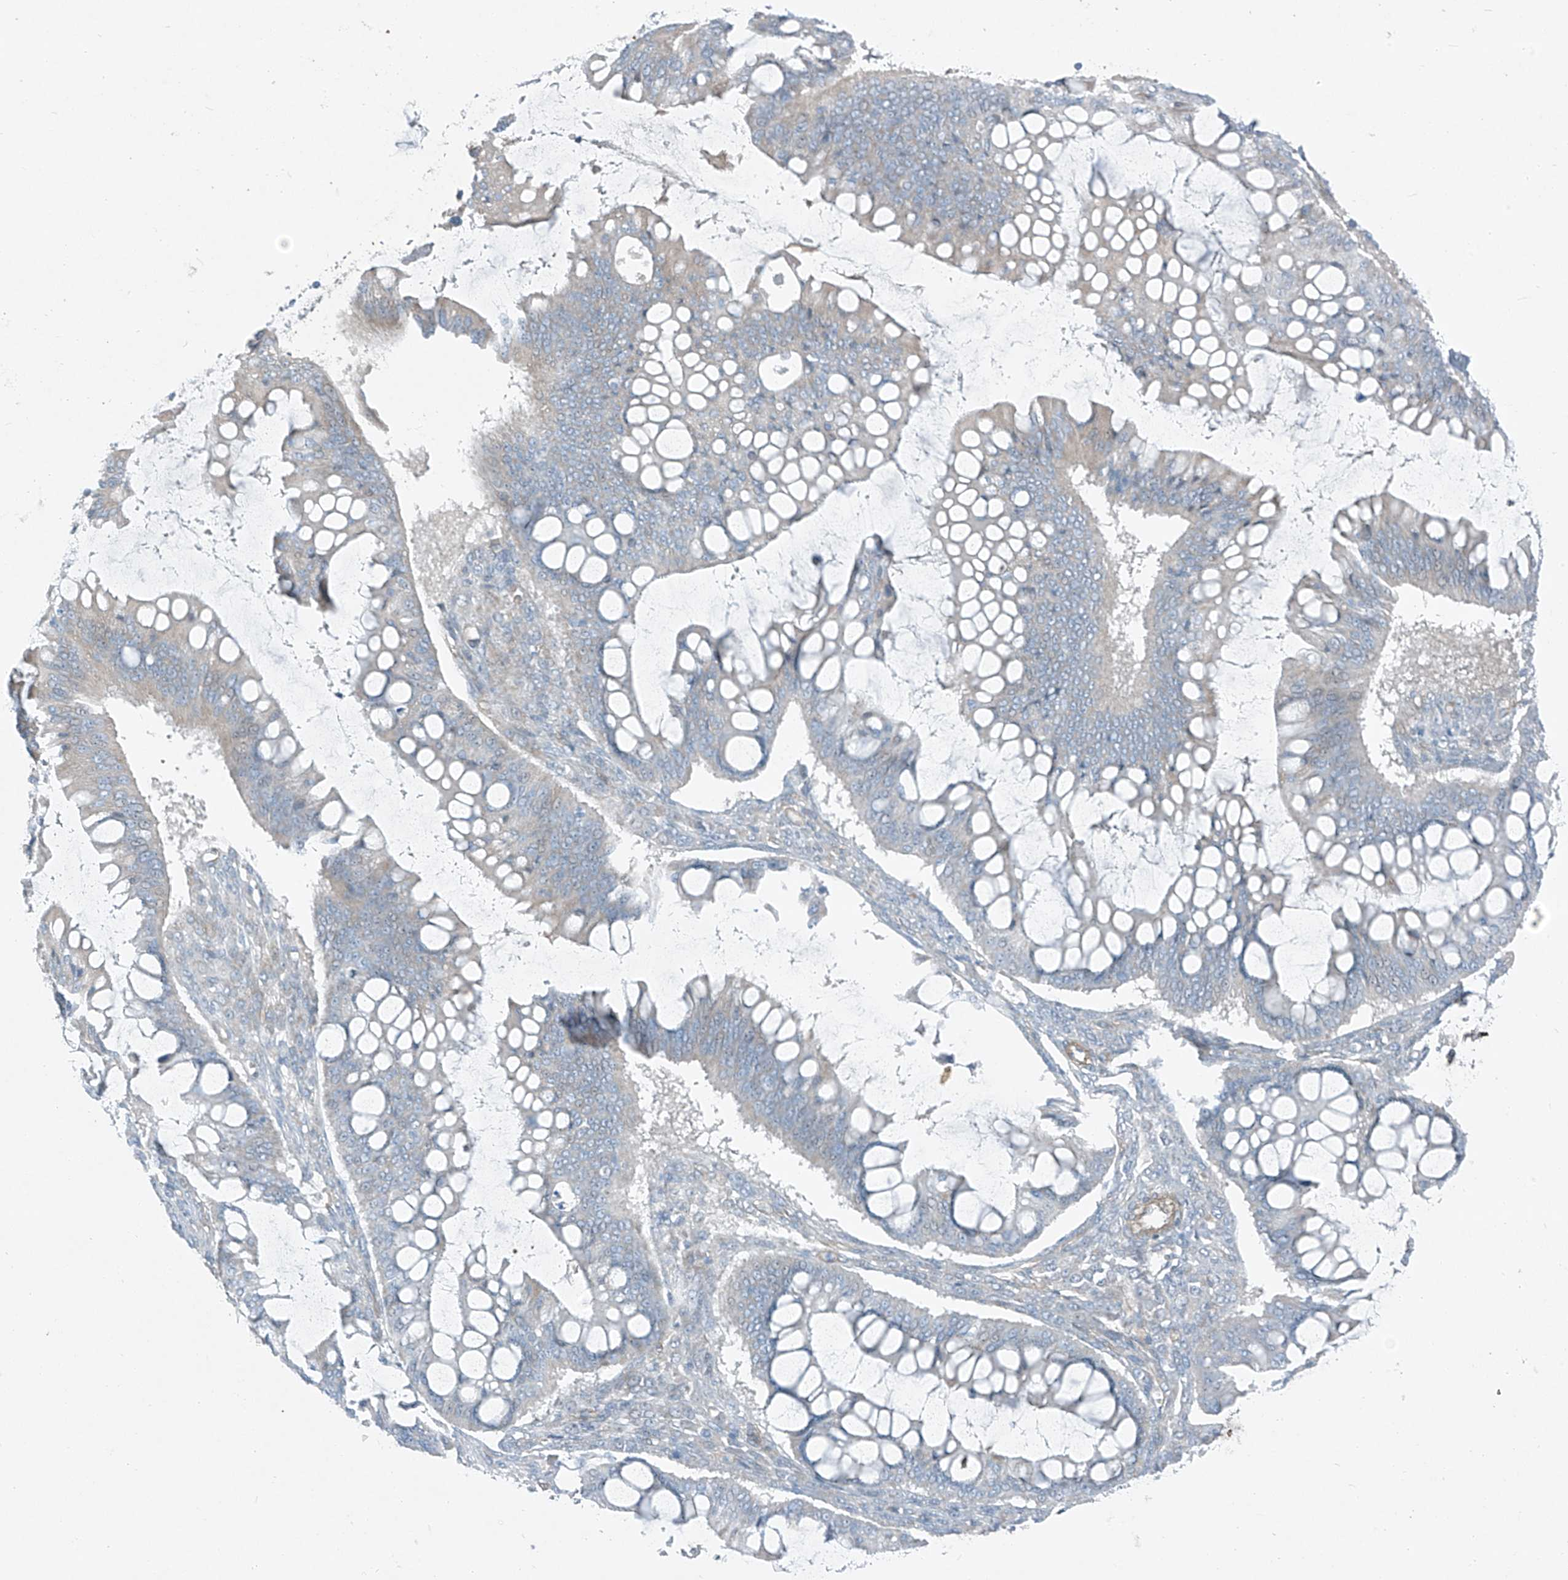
{"staining": {"intensity": "negative", "quantity": "none", "location": "none"}, "tissue": "ovarian cancer", "cell_type": "Tumor cells", "image_type": "cancer", "snomed": [{"axis": "morphology", "description": "Cystadenocarcinoma, mucinous, NOS"}, {"axis": "topography", "description": "Ovary"}], "caption": "This is a image of immunohistochemistry staining of mucinous cystadenocarcinoma (ovarian), which shows no positivity in tumor cells.", "gene": "TNS2", "patient": {"sex": "female", "age": 73}}